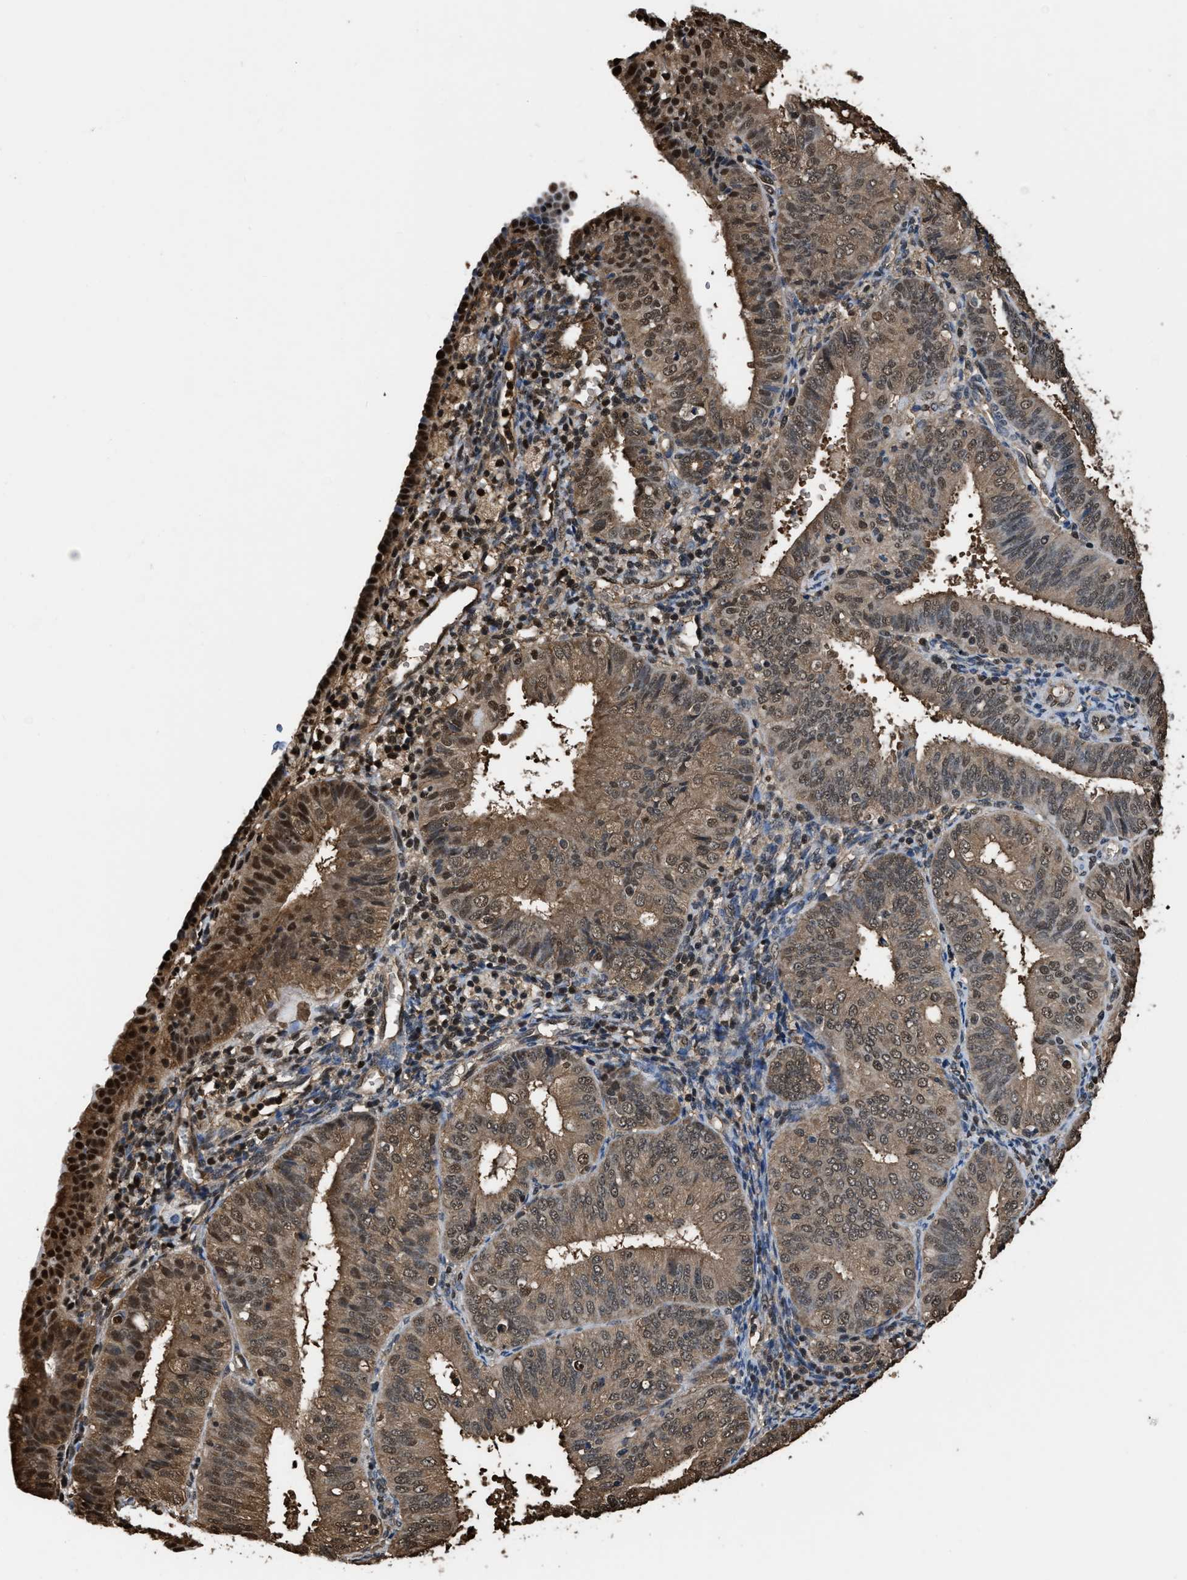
{"staining": {"intensity": "moderate", "quantity": ">75%", "location": "cytoplasmic/membranous,nuclear"}, "tissue": "endometrial cancer", "cell_type": "Tumor cells", "image_type": "cancer", "snomed": [{"axis": "morphology", "description": "Adenocarcinoma, NOS"}, {"axis": "topography", "description": "Endometrium"}], "caption": "Immunohistochemical staining of endometrial cancer exhibits medium levels of moderate cytoplasmic/membranous and nuclear positivity in approximately >75% of tumor cells.", "gene": "FNTA", "patient": {"sex": "female", "age": 58}}